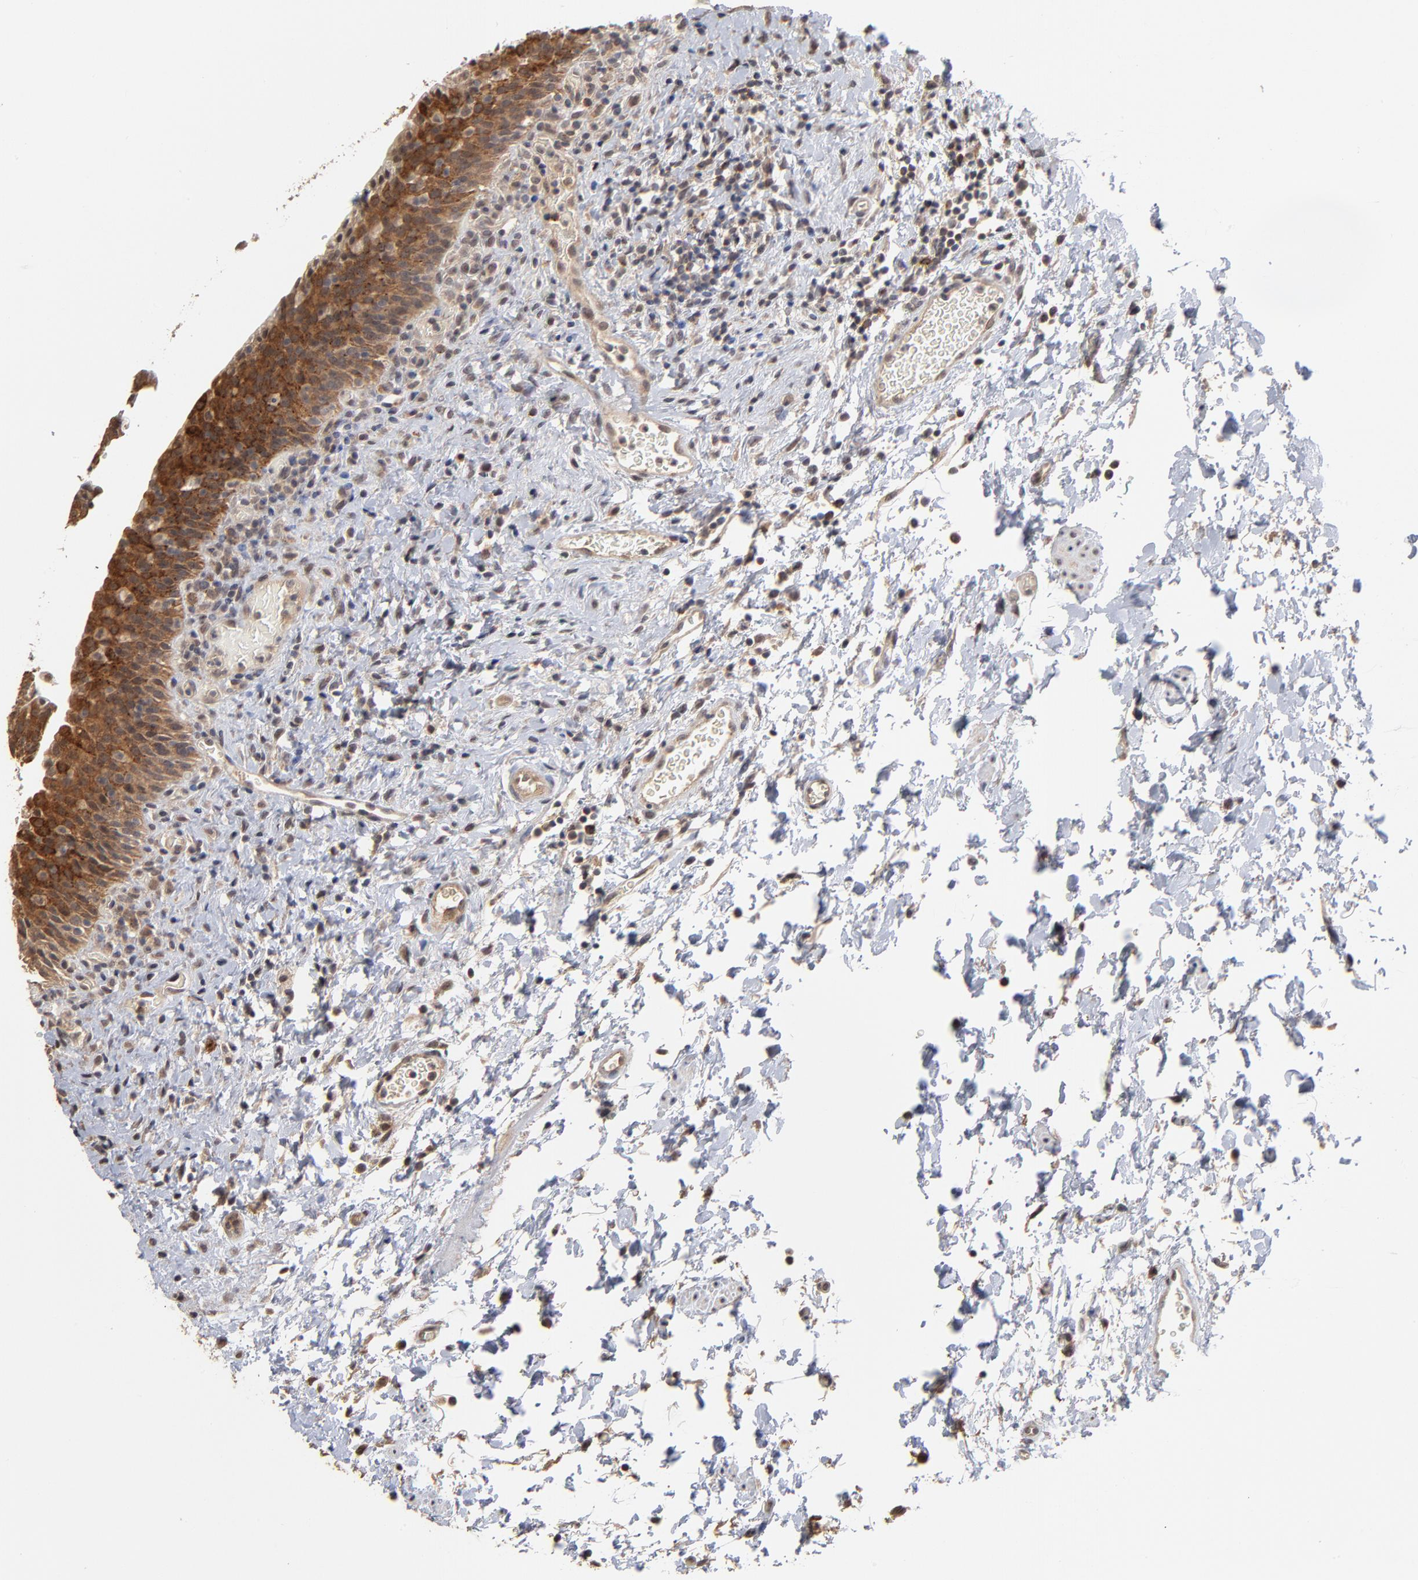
{"staining": {"intensity": "strong", "quantity": ">75%", "location": "cytoplasmic/membranous"}, "tissue": "urinary bladder", "cell_type": "Urothelial cells", "image_type": "normal", "snomed": [{"axis": "morphology", "description": "Normal tissue, NOS"}, {"axis": "topography", "description": "Urinary bladder"}], "caption": "DAB (3,3'-diaminobenzidine) immunohistochemical staining of benign urinary bladder displays strong cytoplasmic/membranous protein staining in about >75% of urothelial cells.", "gene": "ASB8", "patient": {"sex": "male", "age": 51}}